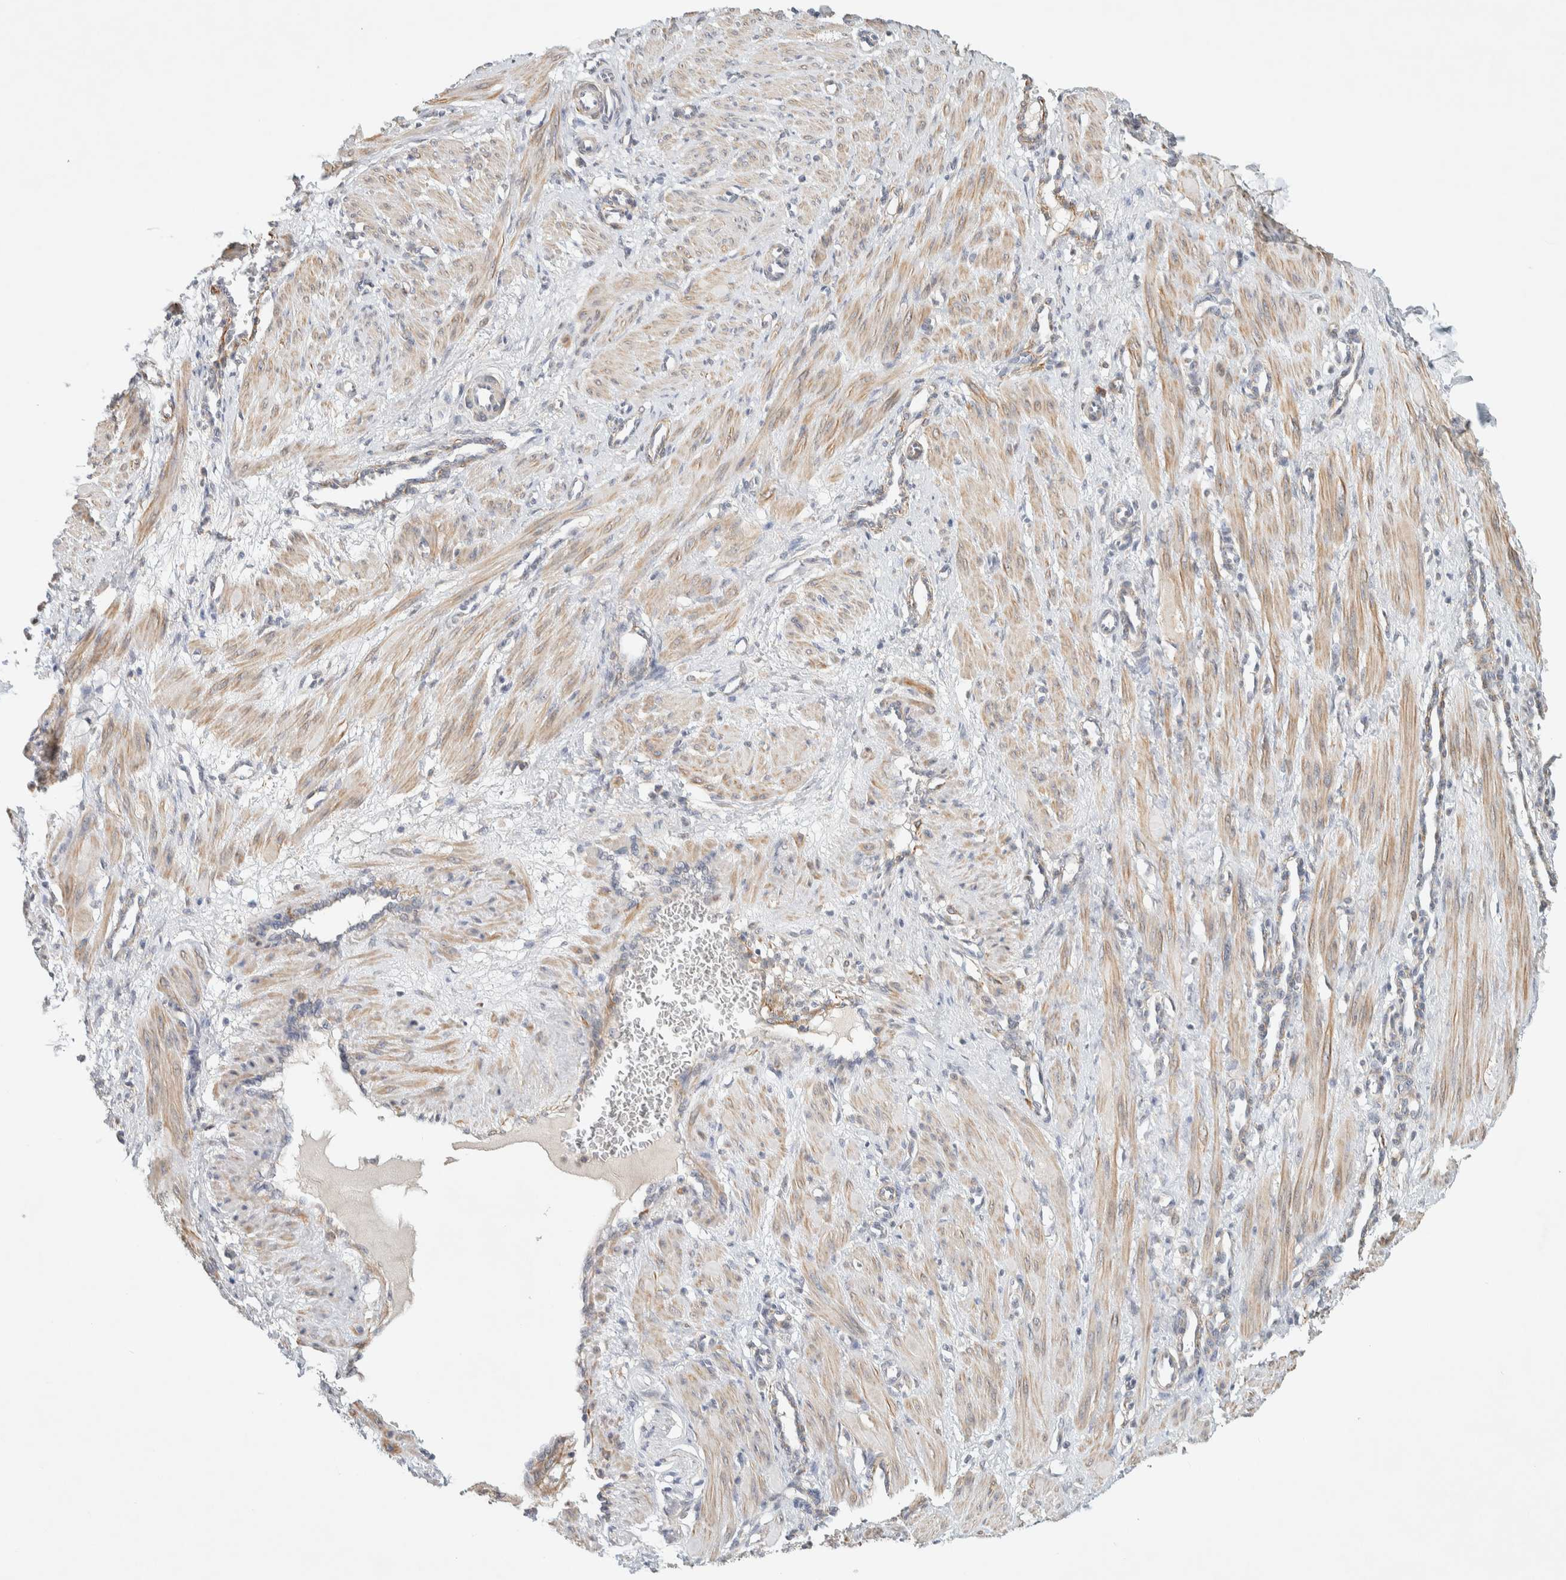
{"staining": {"intensity": "weak", "quantity": ">75%", "location": "cytoplasmic/membranous"}, "tissue": "smooth muscle", "cell_type": "Smooth muscle cells", "image_type": "normal", "snomed": [{"axis": "morphology", "description": "Normal tissue, NOS"}, {"axis": "topography", "description": "Endometrium"}], "caption": "Protein staining demonstrates weak cytoplasmic/membranous staining in approximately >75% of smooth muscle cells in unremarkable smooth muscle. (brown staining indicates protein expression, while blue staining denotes nuclei).", "gene": "KLHL40", "patient": {"sex": "female", "age": 33}}